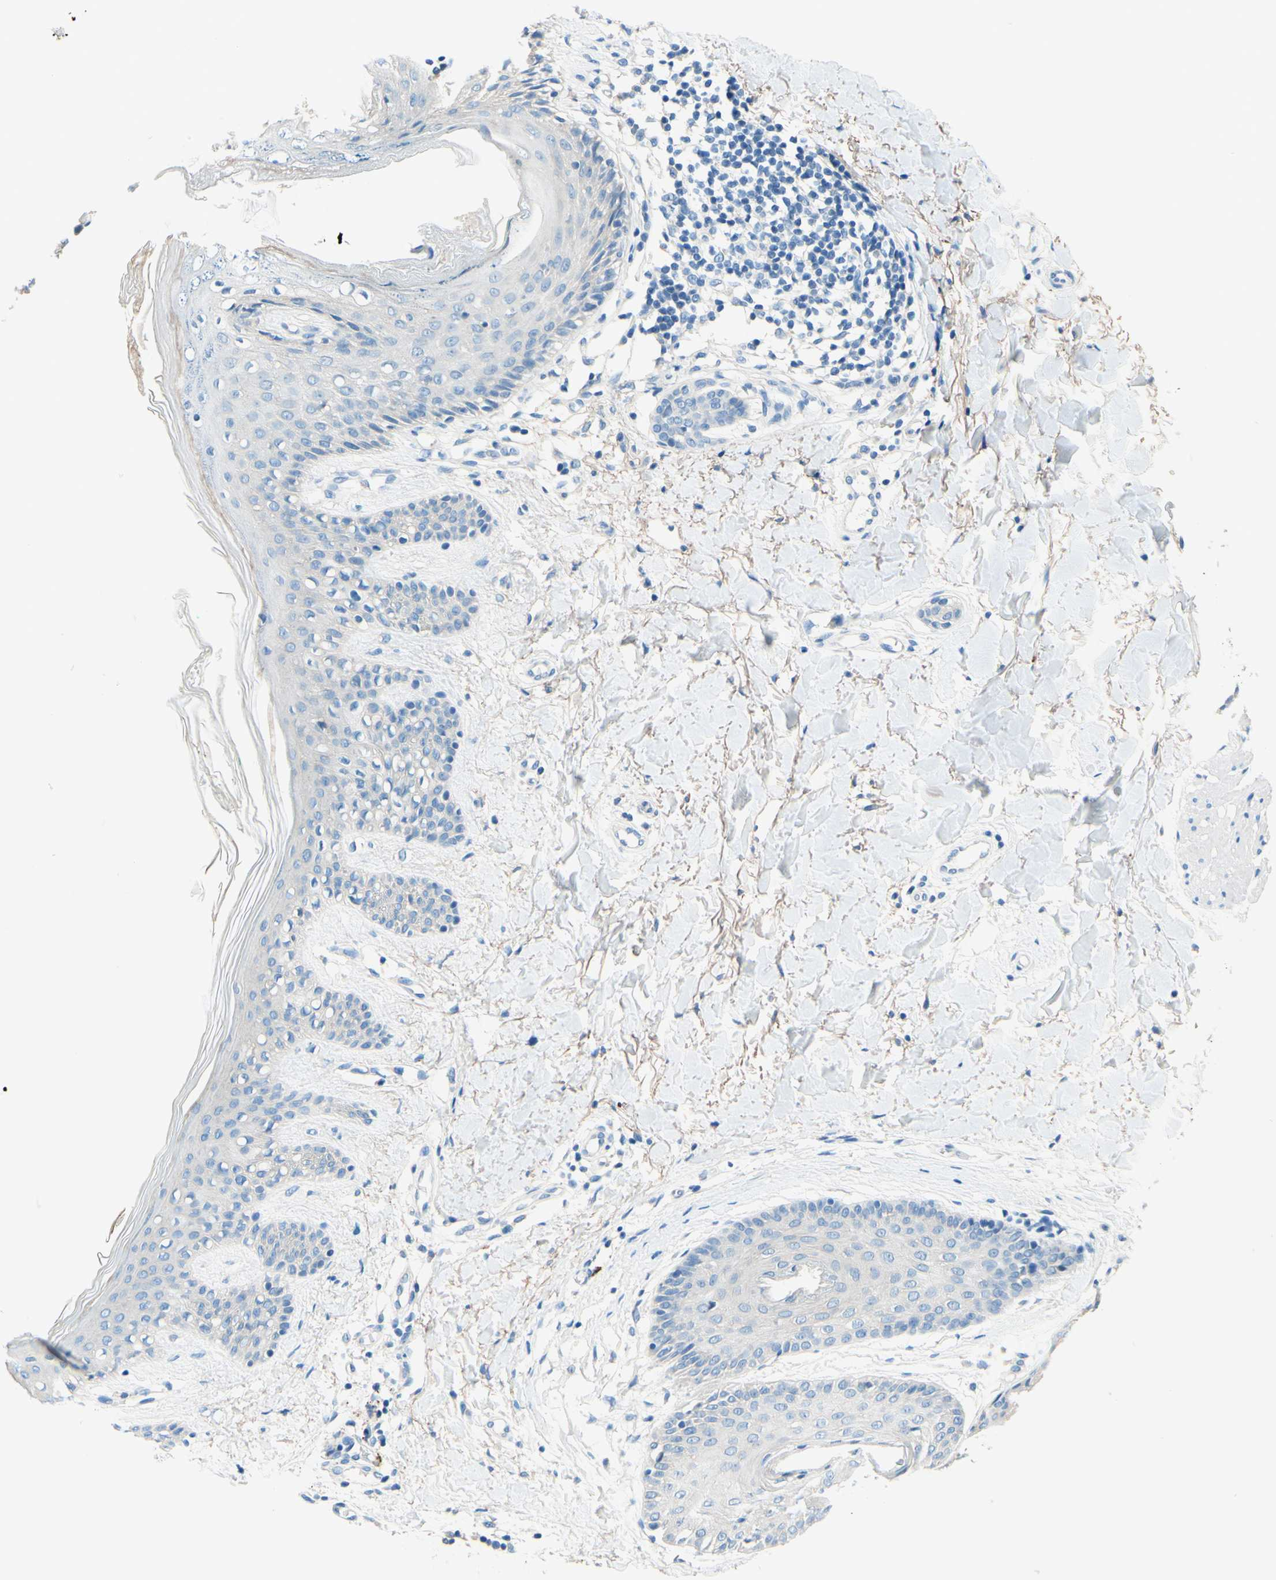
{"staining": {"intensity": "negative", "quantity": "none", "location": "none"}, "tissue": "skin", "cell_type": "Fibroblasts", "image_type": "normal", "snomed": [{"axis": "morphology", "description": "Normal tissue, NOS"}, {"axis": "topography", "description": "Skin"}], "caption": "Fibroblasts are negative for brown protein staining in benign skin. (DAB (3,3'-diaminobenzidine) immunohistochemistry (IHC), high magnification).", "gene": "PASD1", "patient": {"sex": "male", "age": 16}}